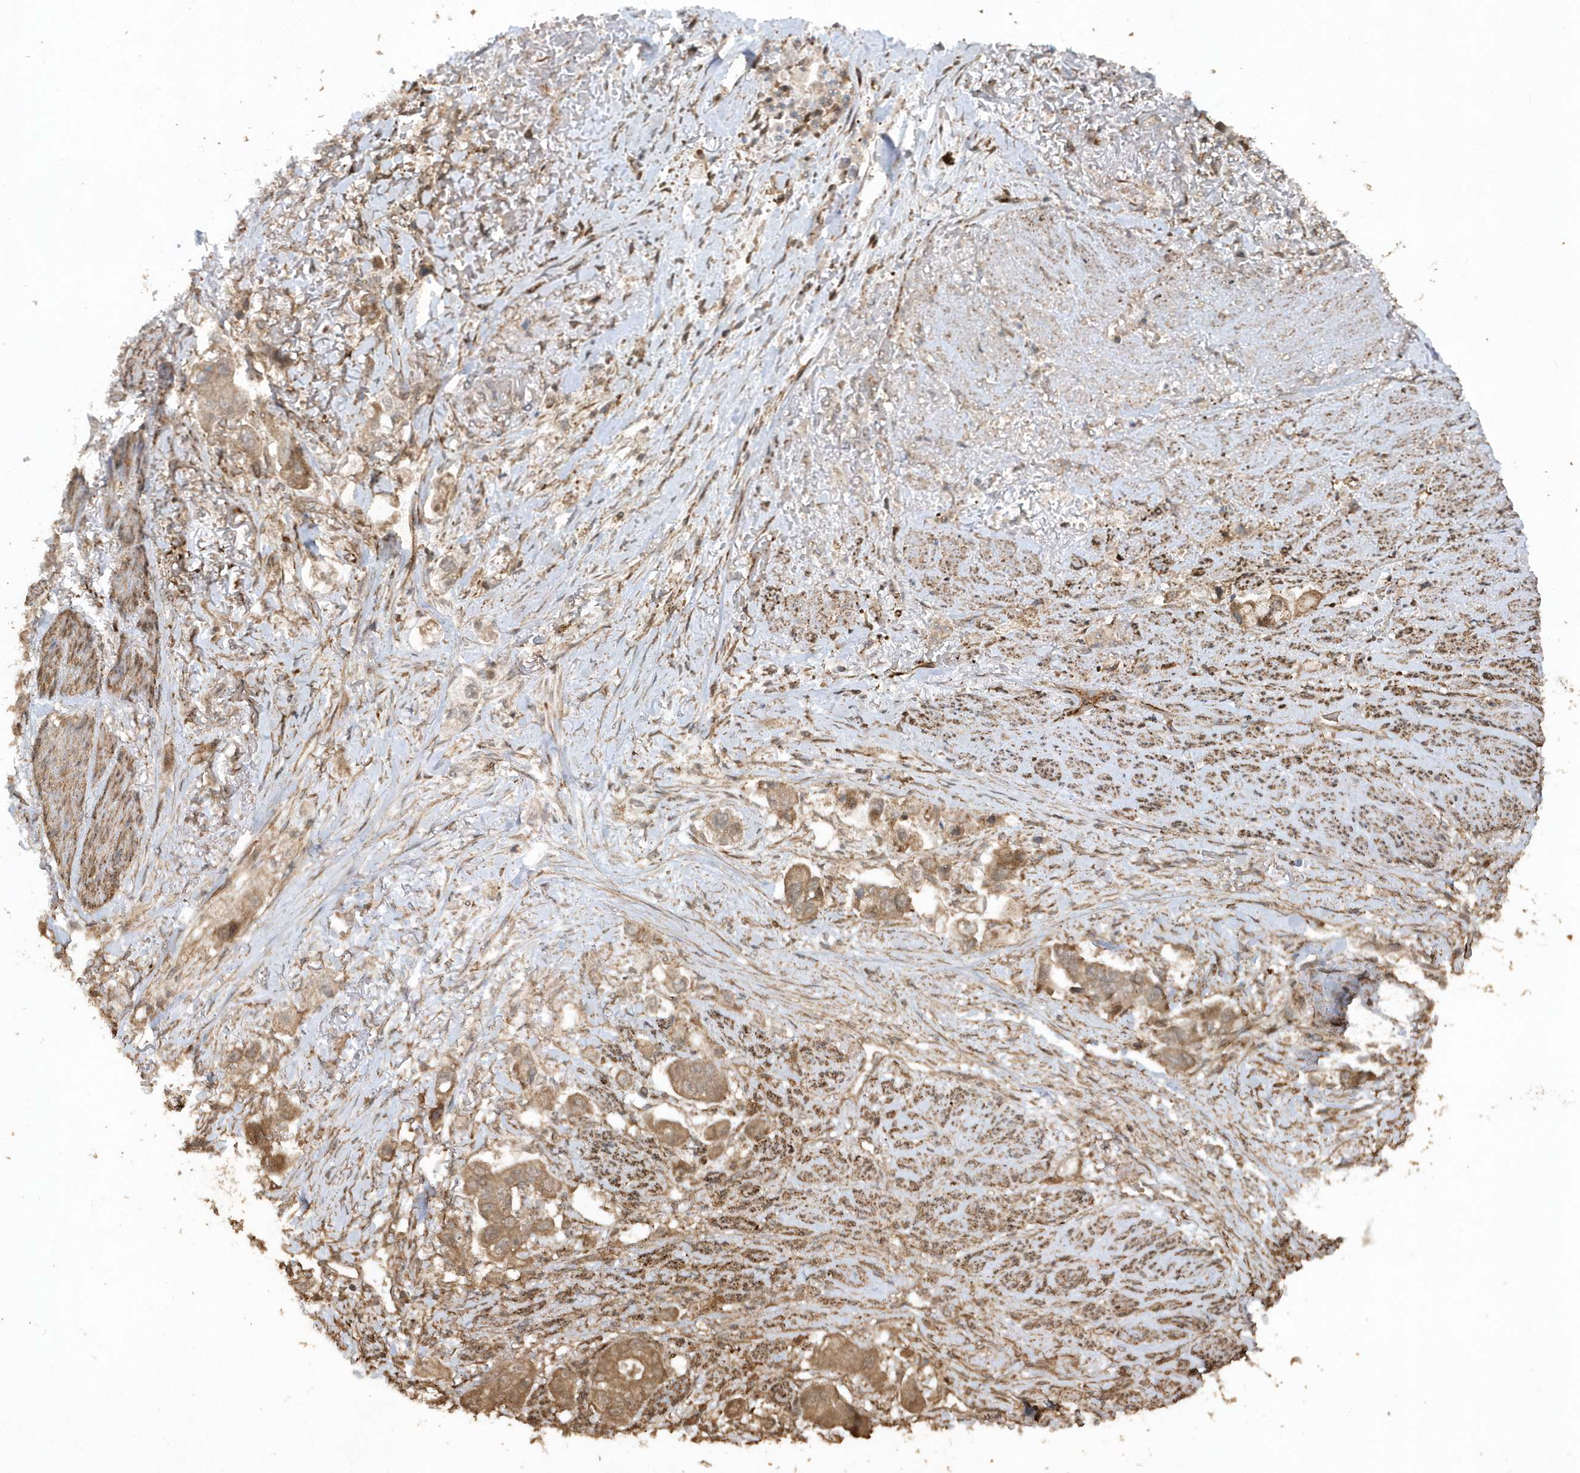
{"staining": {"intensity": "moderate", "quantity": ">75%", "location": "cytoplasmic/membranous"}, "tissue": "stomach cancer", "cell_type": "Tumor cells", "image_type": "cancer", "snomed": [{"axis": "morphology", "description": "Adenocarcinoma, NOS"}, {"axis": "topography", "description": "Stomach"}], "caption": "DAB (3,3'-diaminobenzidine) immunohistochemical staining of stomach cancer demonstrates moderate cytoplasmic/membranous protein positivity in approximately >75% of tumor cells.", "gene": "AVPI1", "patient": {"sex": "male", "age": 62}}